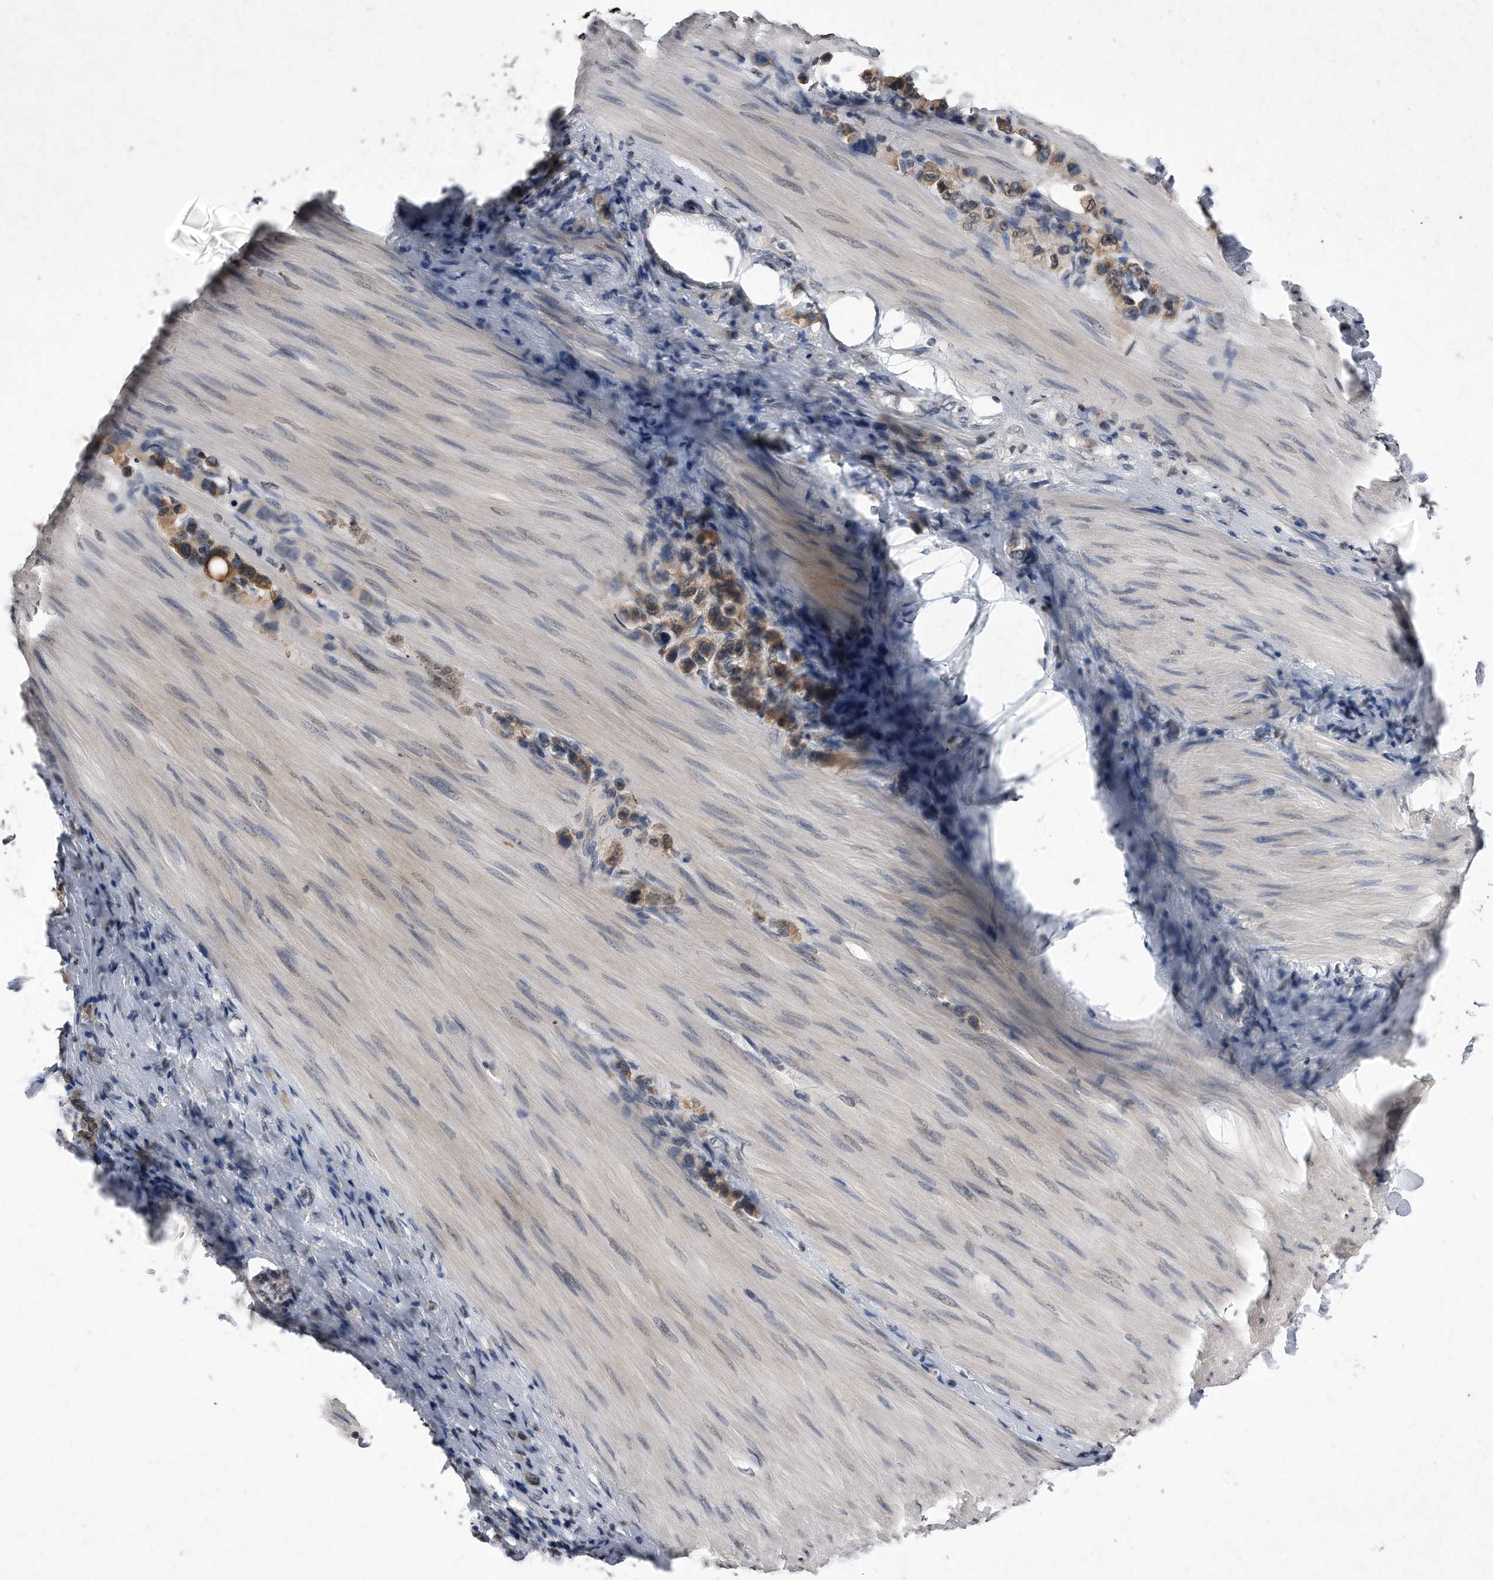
{"staining": {"intensity": "moderate", "quantity": "25%-75%", "location": "cytoplasmic/membranous"}, "tissue": "stomach cancer", "cell_type": "Tumor cells", "image_type": "cancer", "snomed": [{"axis": "morphology", "description": "Adenocarcinoma, NOS"}, {"axis": "topography", "description": "Stomach"}], "caption": "Approximately 25%-75% of tumor cells in human stomach cancer (adenocarcinoma) display moderate cytoplasmic/membranous protein positivity as visualized by brown immunohistochemical staining.", "gene": "DAB1", "patient": {"sex": "female", "age": 65}}